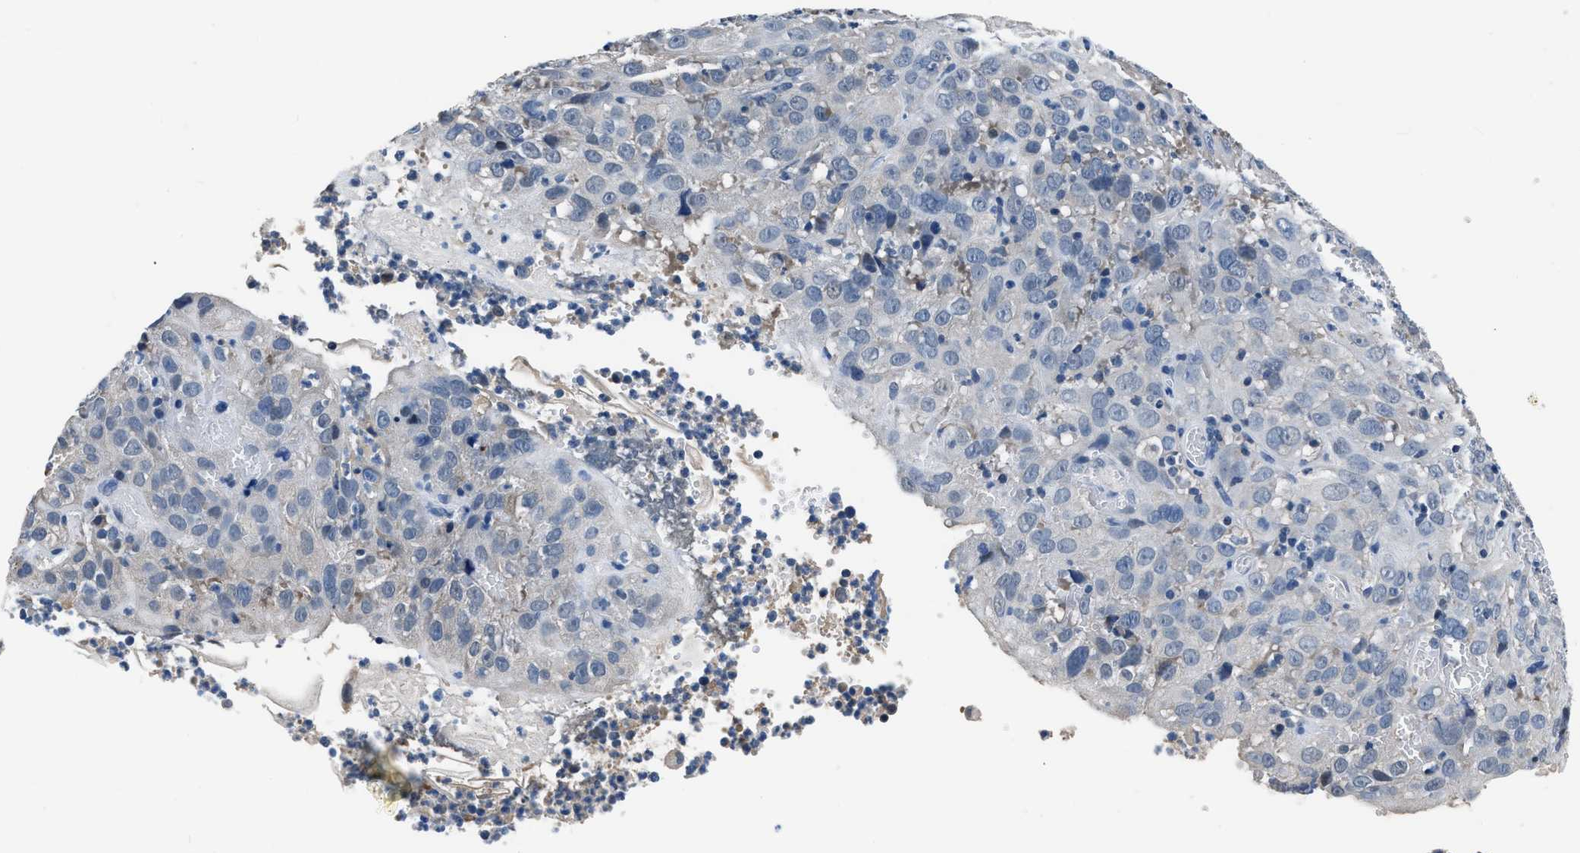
{"staining": {"intensity": "negative", "quantity": "none", "location": "none"}, "tissue": "cervical cancer", "cell_type": "Tumor cells", "image_type": "cancer", "snomed": [{"axis": "morphology", "description": "Squamous cell carcinoma, NOS"}, {"axis": "topography", "description": "Cervix"}], "caption": "IHC histopathology image of neoplastic tissue: human squamous cell carcinoma (cervical) stained with DAB exhibits no significant protein expression in tumor cells.", "gene": "LANCL2", "patient": {"sex": "female", "age": 32}}